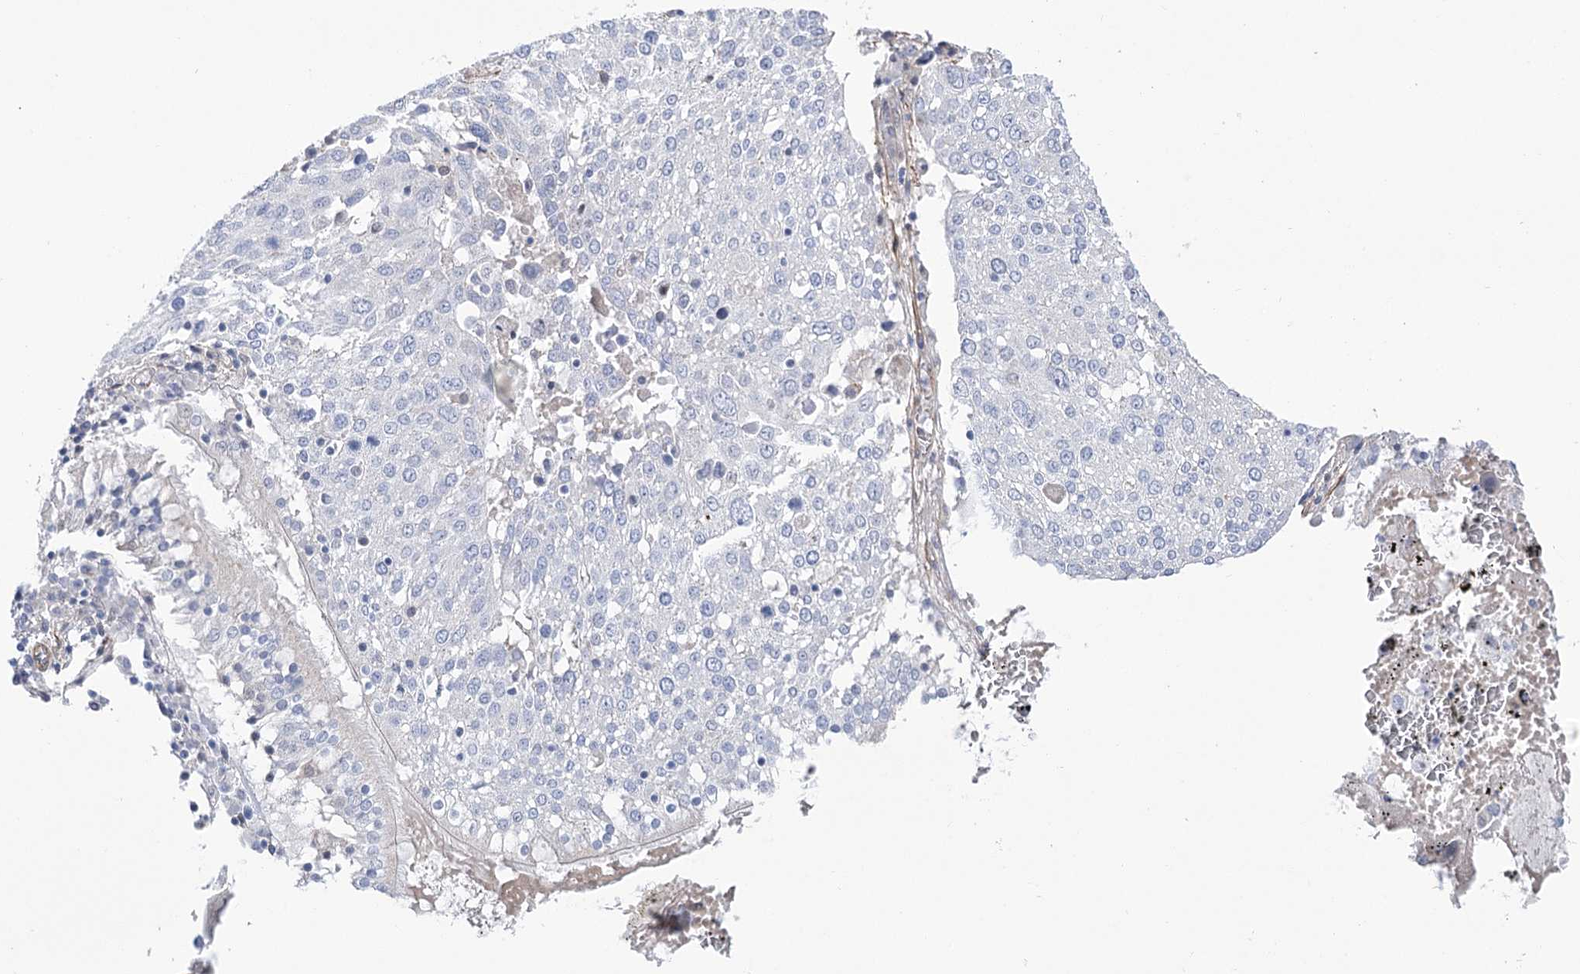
{"staining": {"intensity": "negative", "quantity": "none", "location": "none"}, "tissue": "lung cancer", "cell_type": "Tumor cells", "image_type": "cancer", "snomed": [{"axis": "morphology", "description": "Squamous cell carcinoma, NOS"}, {"axis": "topography", "description": "Lung"}], "caption": "Tumor cells are negative for protein expression in human squamous cell carcinoma (lung). (Stains: DAB (3,3'-diaminobenzidine) IHC with hematoxylin counter stain, Microscopy: brightfield microscopy at high magnification).", "gene": "WASHC3", "patient": {"sex": "male", "age": 65}}